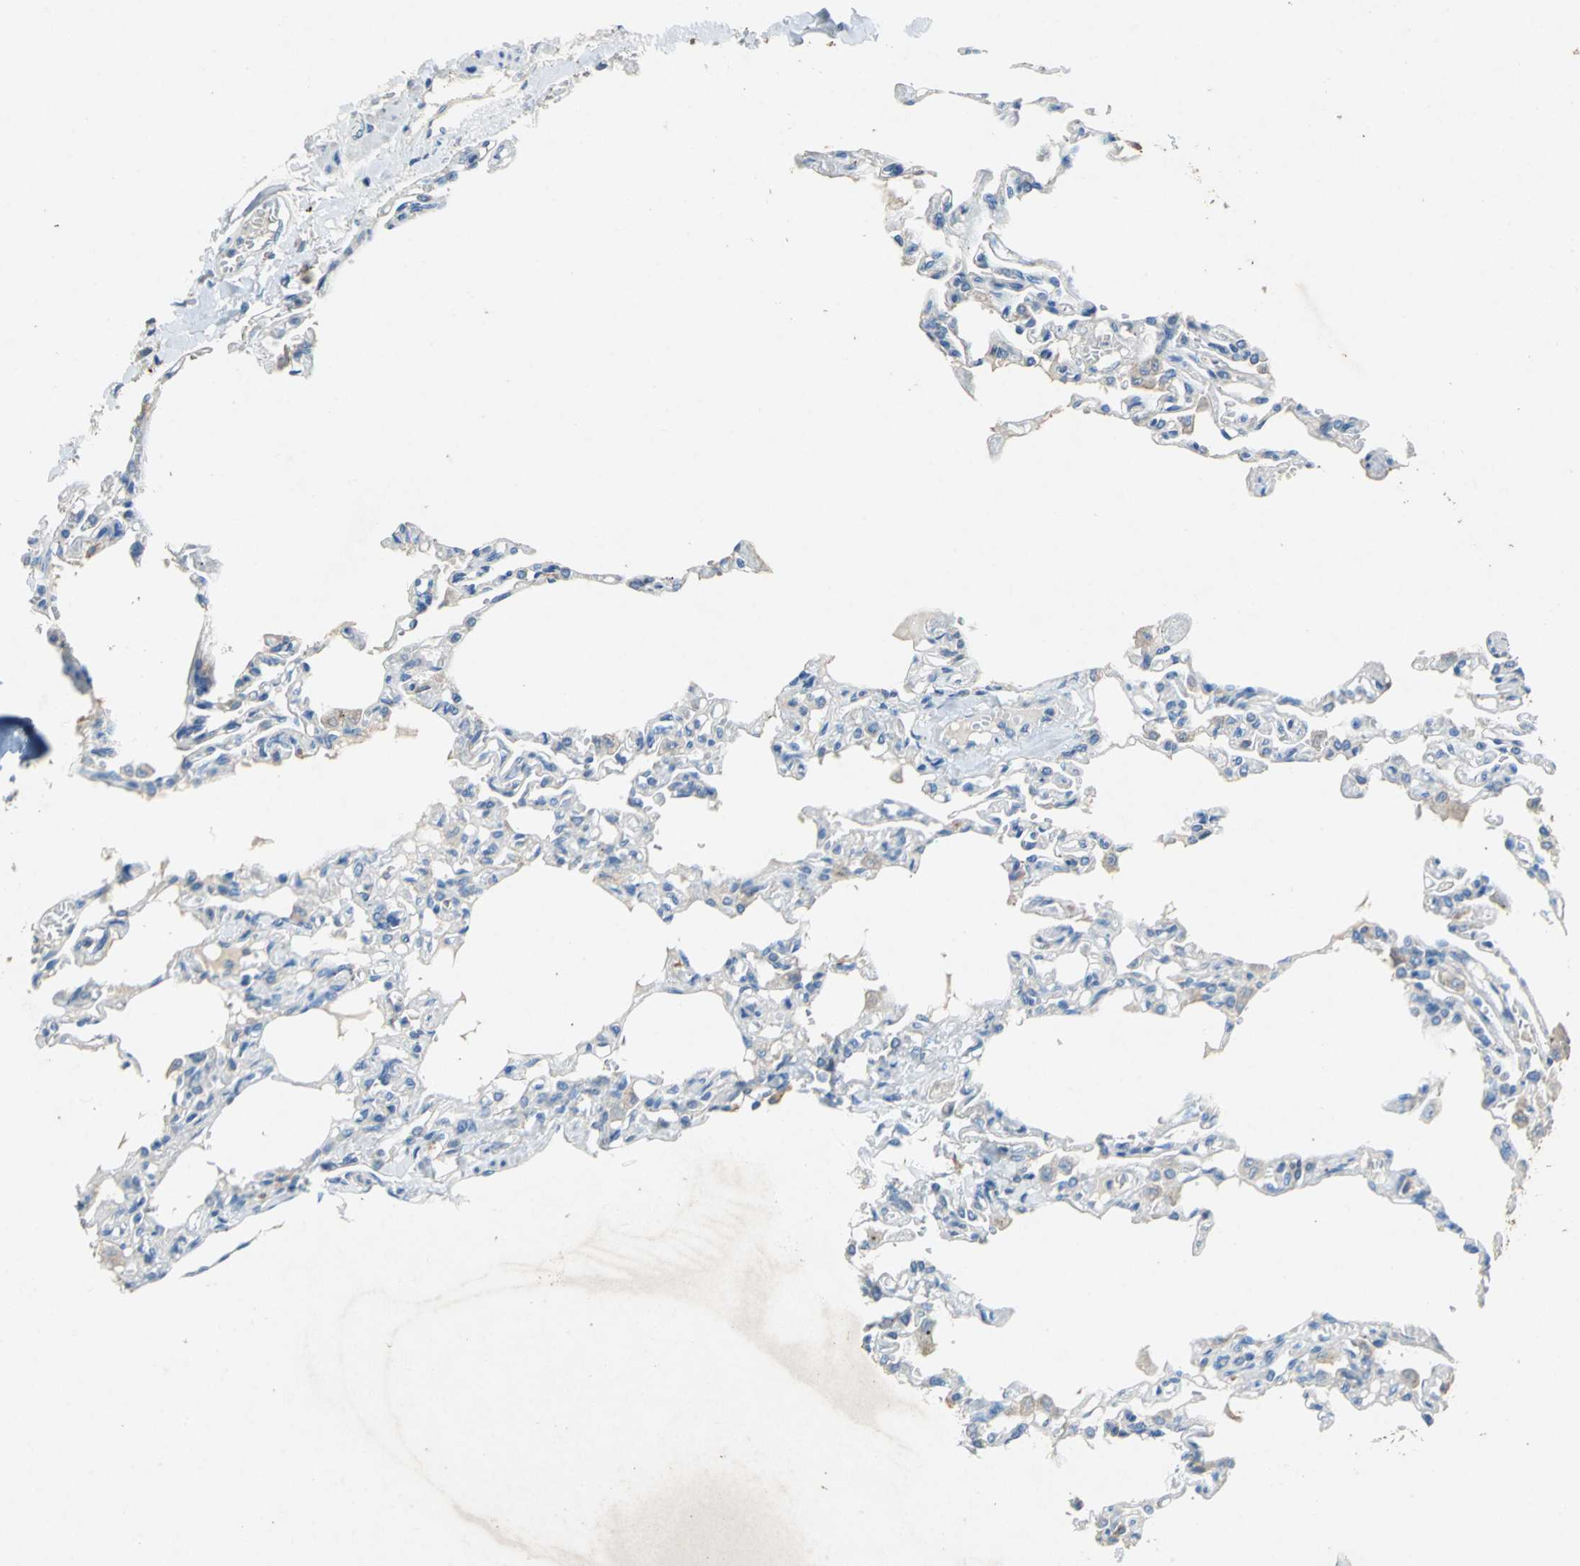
{"staining": {"intensity": "weak", "quantity": "25%-75%", "location": "cytoplasmic/membranous"}, "tissue": "lung", "cell_type": "Alveolar cells", "image_type": "normal", "snomed": [{"axis": "morphology", "description": "Normal tissue, NOS"}, {"axis": "topography", "description": "Lung"}], "caption": "Immunohistochemical staining of unremarkable human lung shows 25%-75% levels of weak cytoplasmic/membranous protein positivity in approximately 25%-75% of alveolar cells.", "gene": "ADAMTS5", "patient": {"sex": "male", "age": 21}}